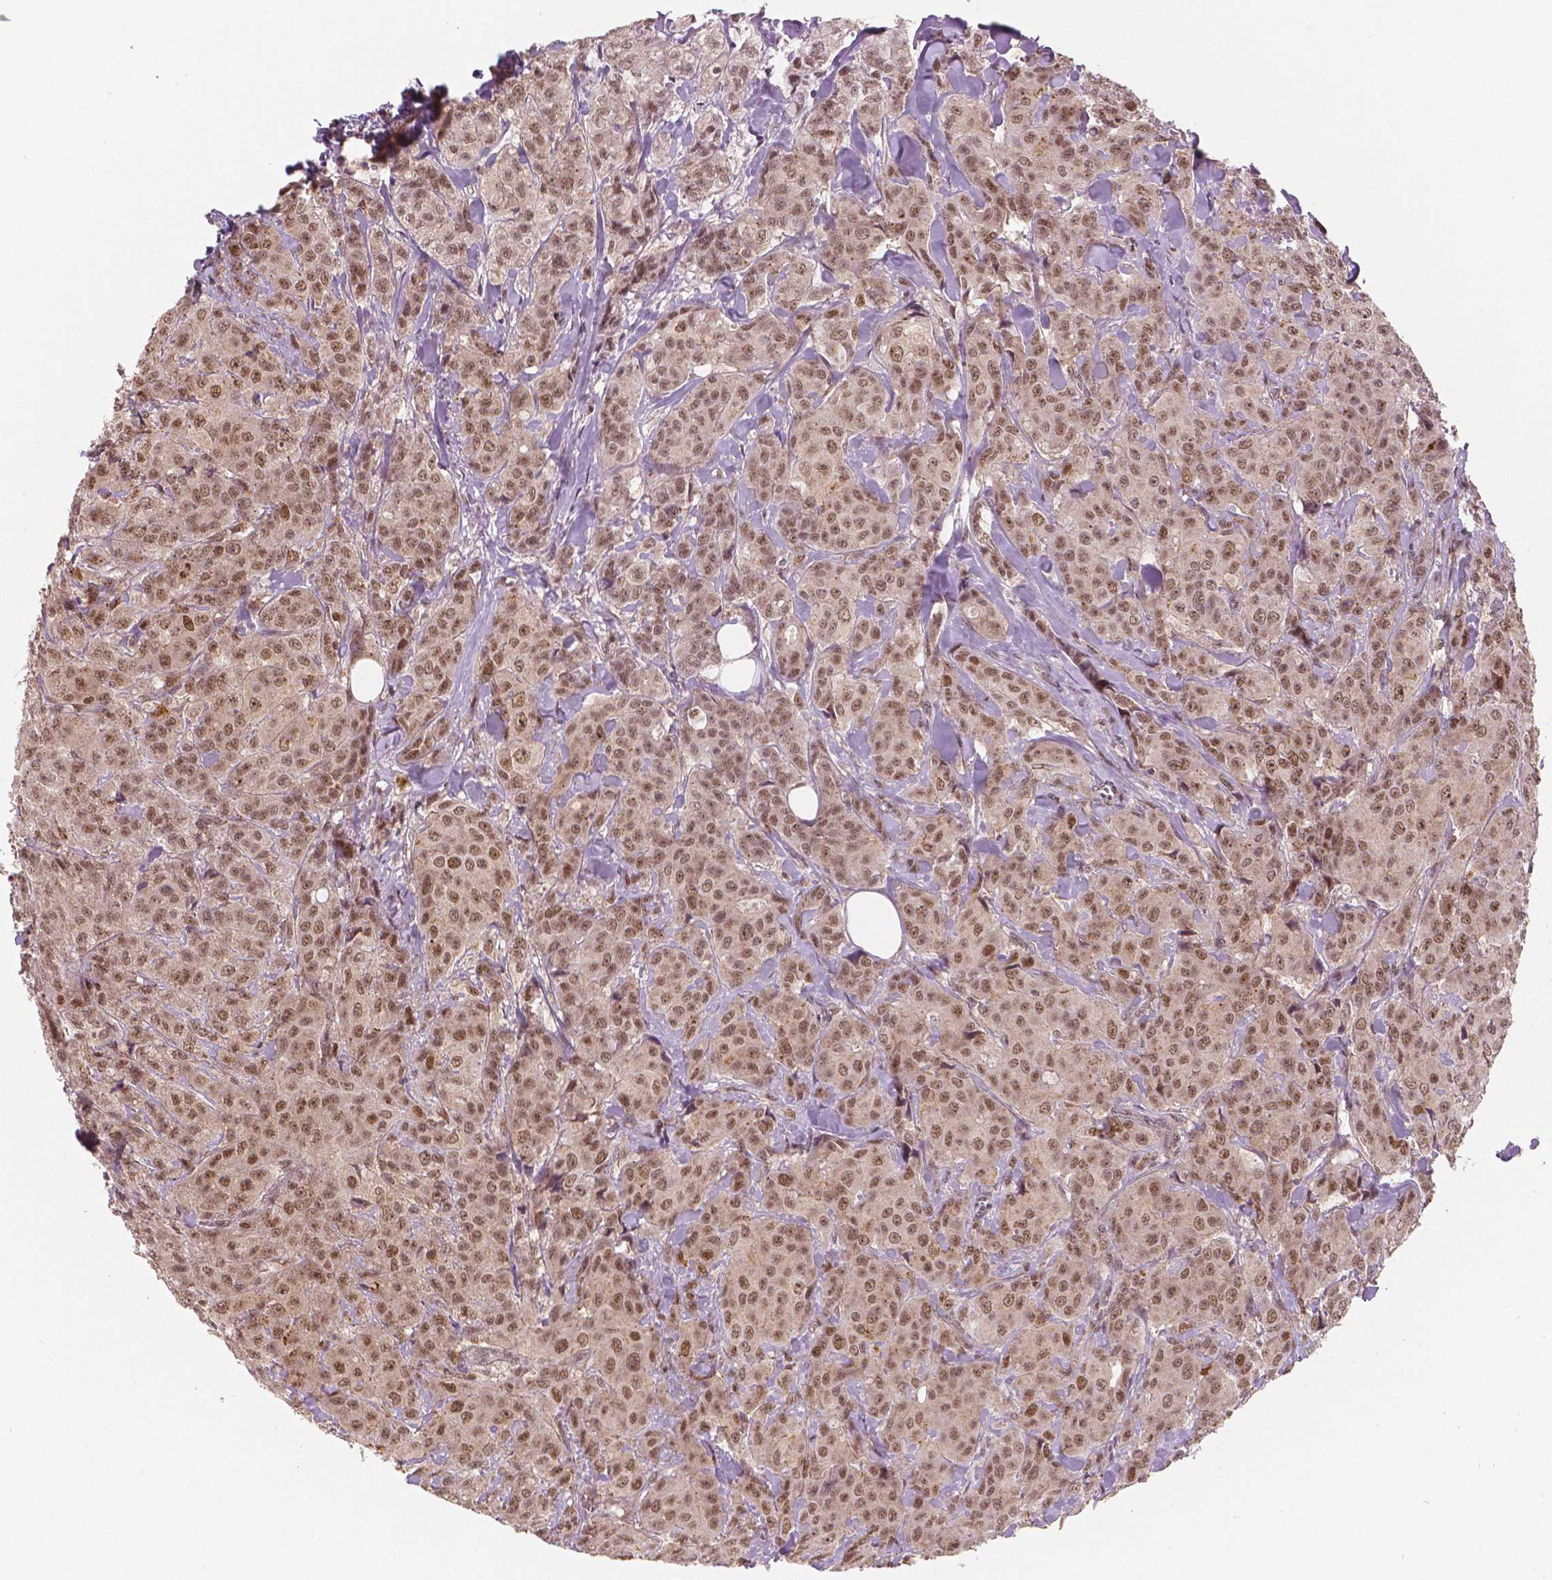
{"staining": {"intensity": "moderate", "quantity": ">75%", "location": "nuclear"}, "tissue": "breast cancer", "cell_type": "Tumor cells", "image_type": "cancer", "snomed": [{"axis": "morphology", "description": "Duct carcinoma"}, {"axis": "topography", "description": "Breast"}], "caption": "The photomicrograph demonstrates immunohistochemical staining of breast cancer. There is moderate nuclear expression is appreciated in approximately >75% of tumor cells.", "gene": "NSD2", "patient": {"sex": "female", "age": 43}}